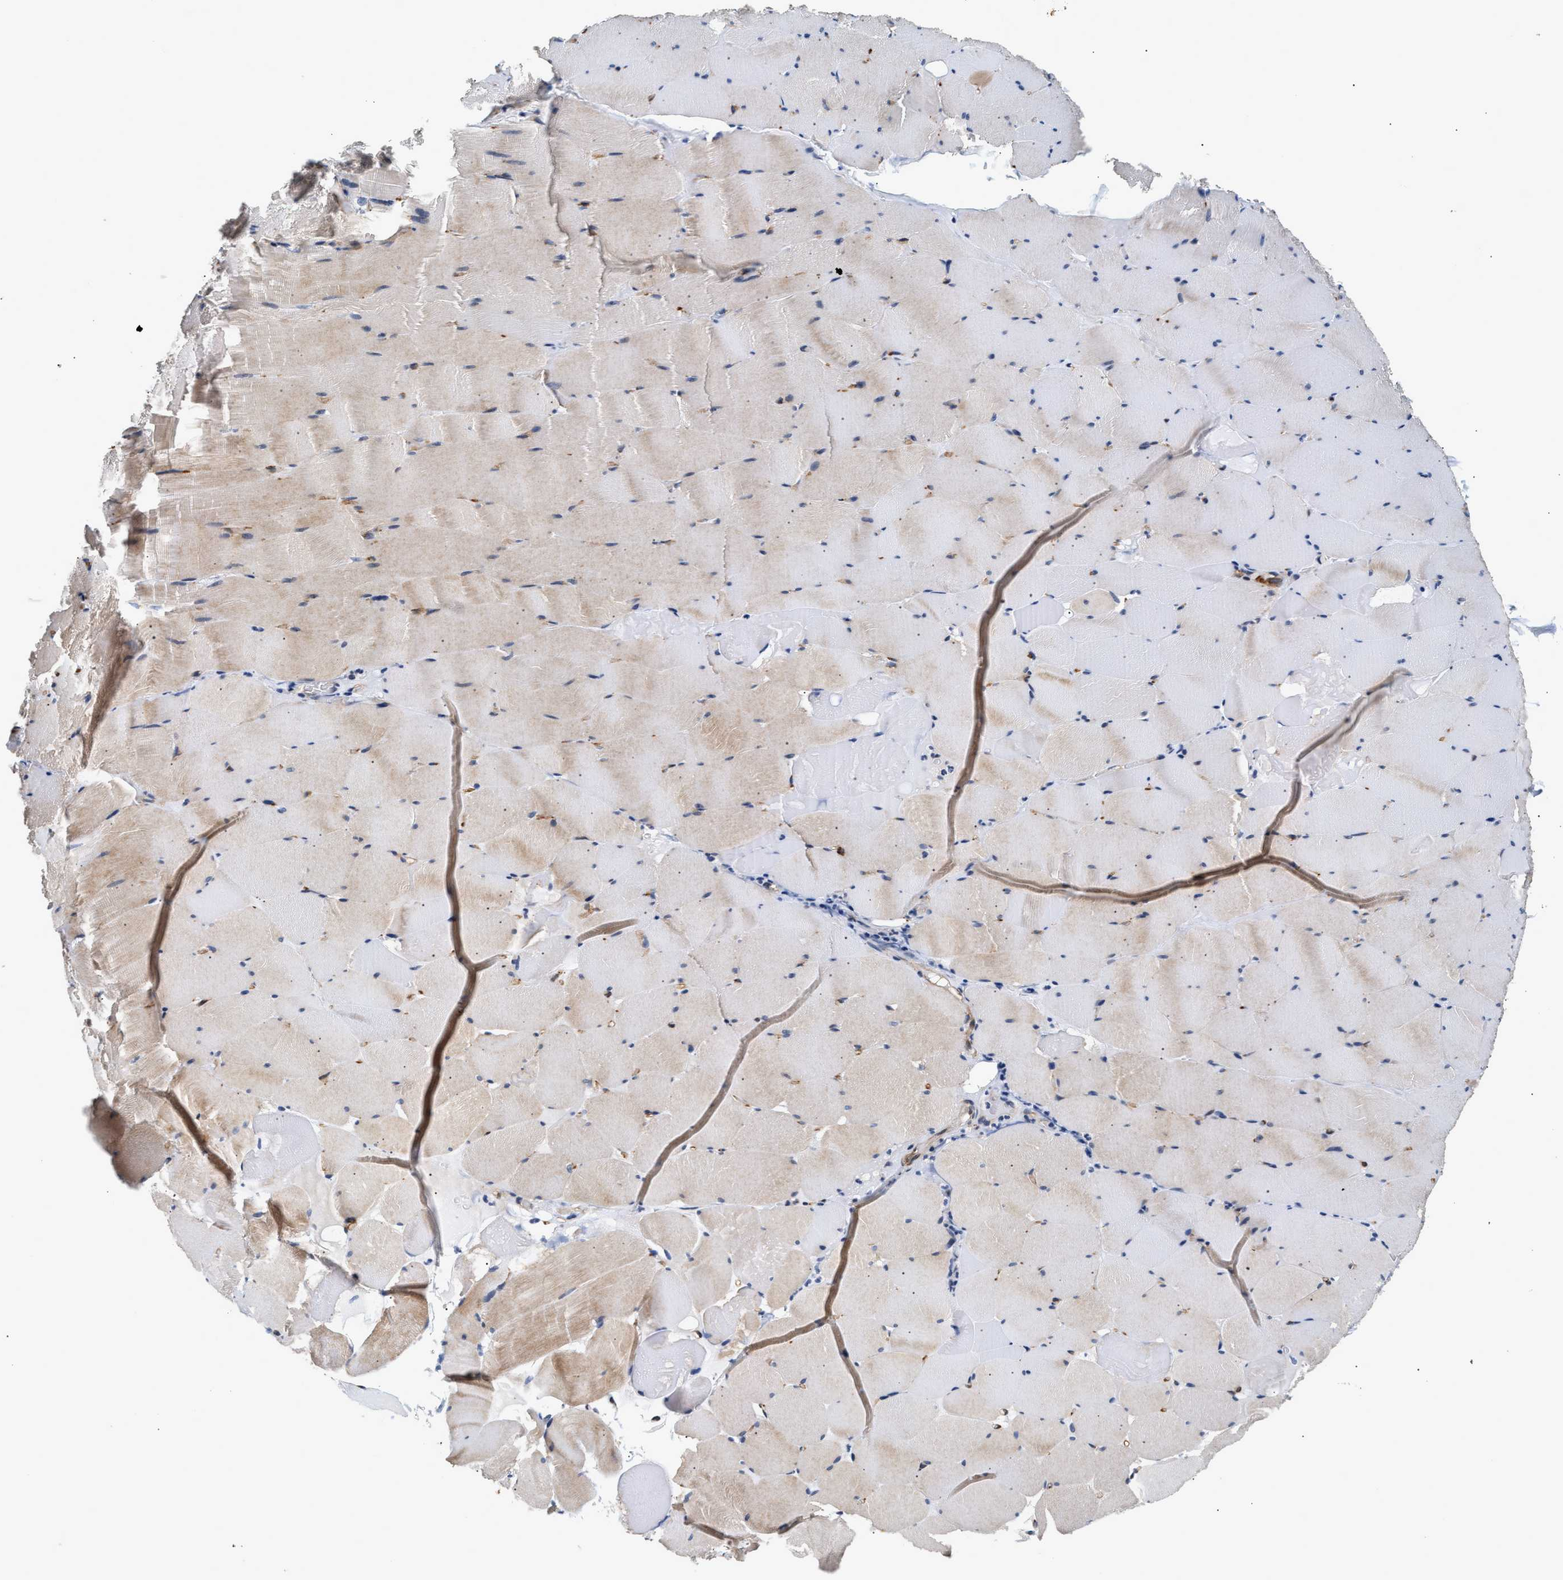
{"staining": {"intensity": "moderate", "quantity": "<25%", "location": "cytoplasmic/membranous"}, "tissue": "skeletal muscle", "cell_type": "Myocytes", "image_type": "normal", "snomed": [{"axis": "morphology", "description": "Normal tissue, NOS"}, {"axis": "topography", "description": "Skeletal muscle"}], "caption": "DAB immunohistochemical staining of benign skeletal muscle displays moderate cytoplasmic/membranous protein staining in about <25% of myocytes. (DAB IHC with brightfield microscopy, high magnification).", "gene": "IFT74", "patient": {"sex": "male", "age": 62}}